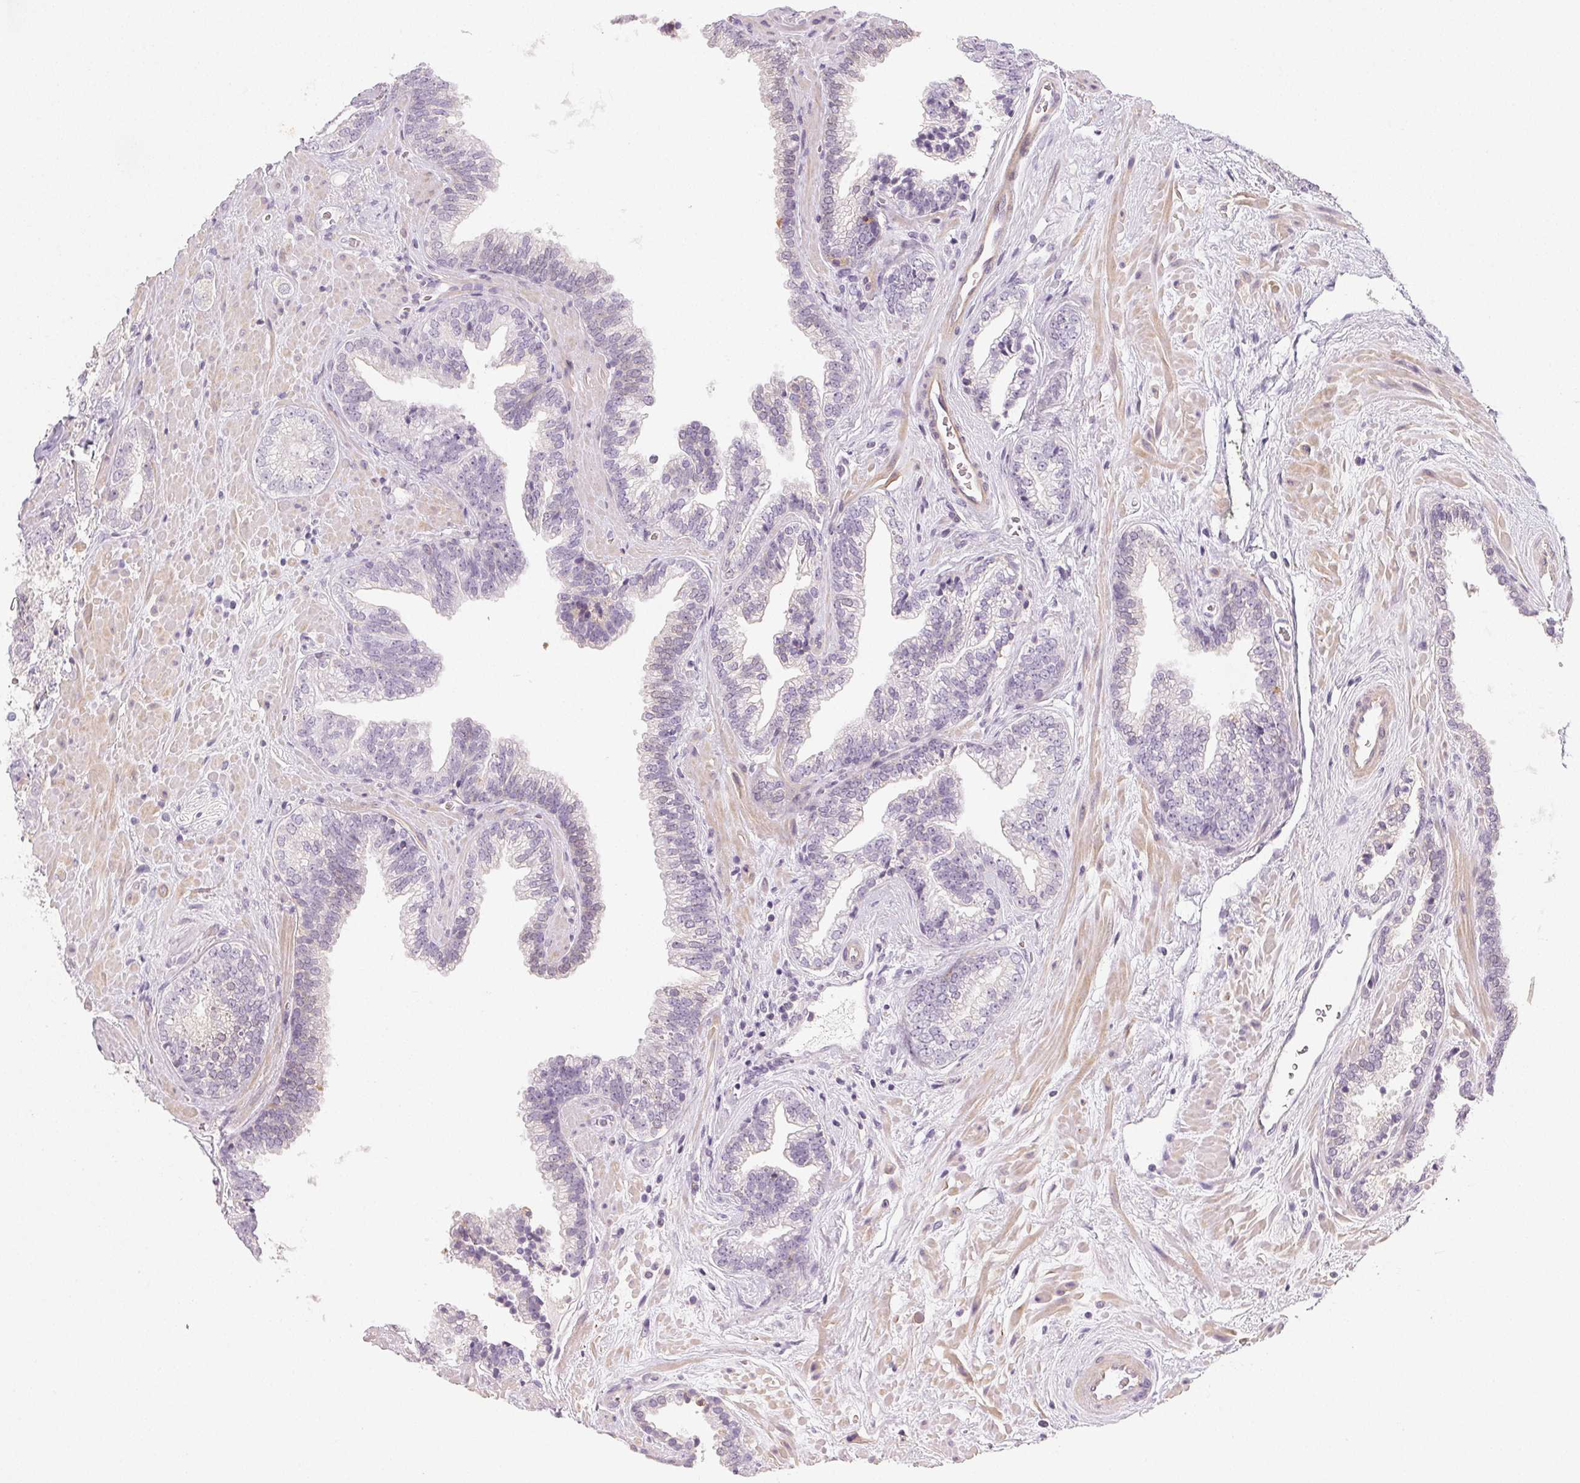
{"staining": {"intensity": "negative", "quantity": "none", "location": "none"}, "tissue": "prostate cancer", "cell_type": "Tumor cells", "image_type": "cancer", "snomed": [{"axis": "morphology", "description": "Adenocarcinoma, High grade"}, {"axis": "topography", "description": "Prostate"}], "caption": "Tumor cells are negative for protein expression in human prostate cancer (adenocarcinoma (high-grade)).", "gene": "LRRC23", "patient": {"sex": "male", "age": 68}}